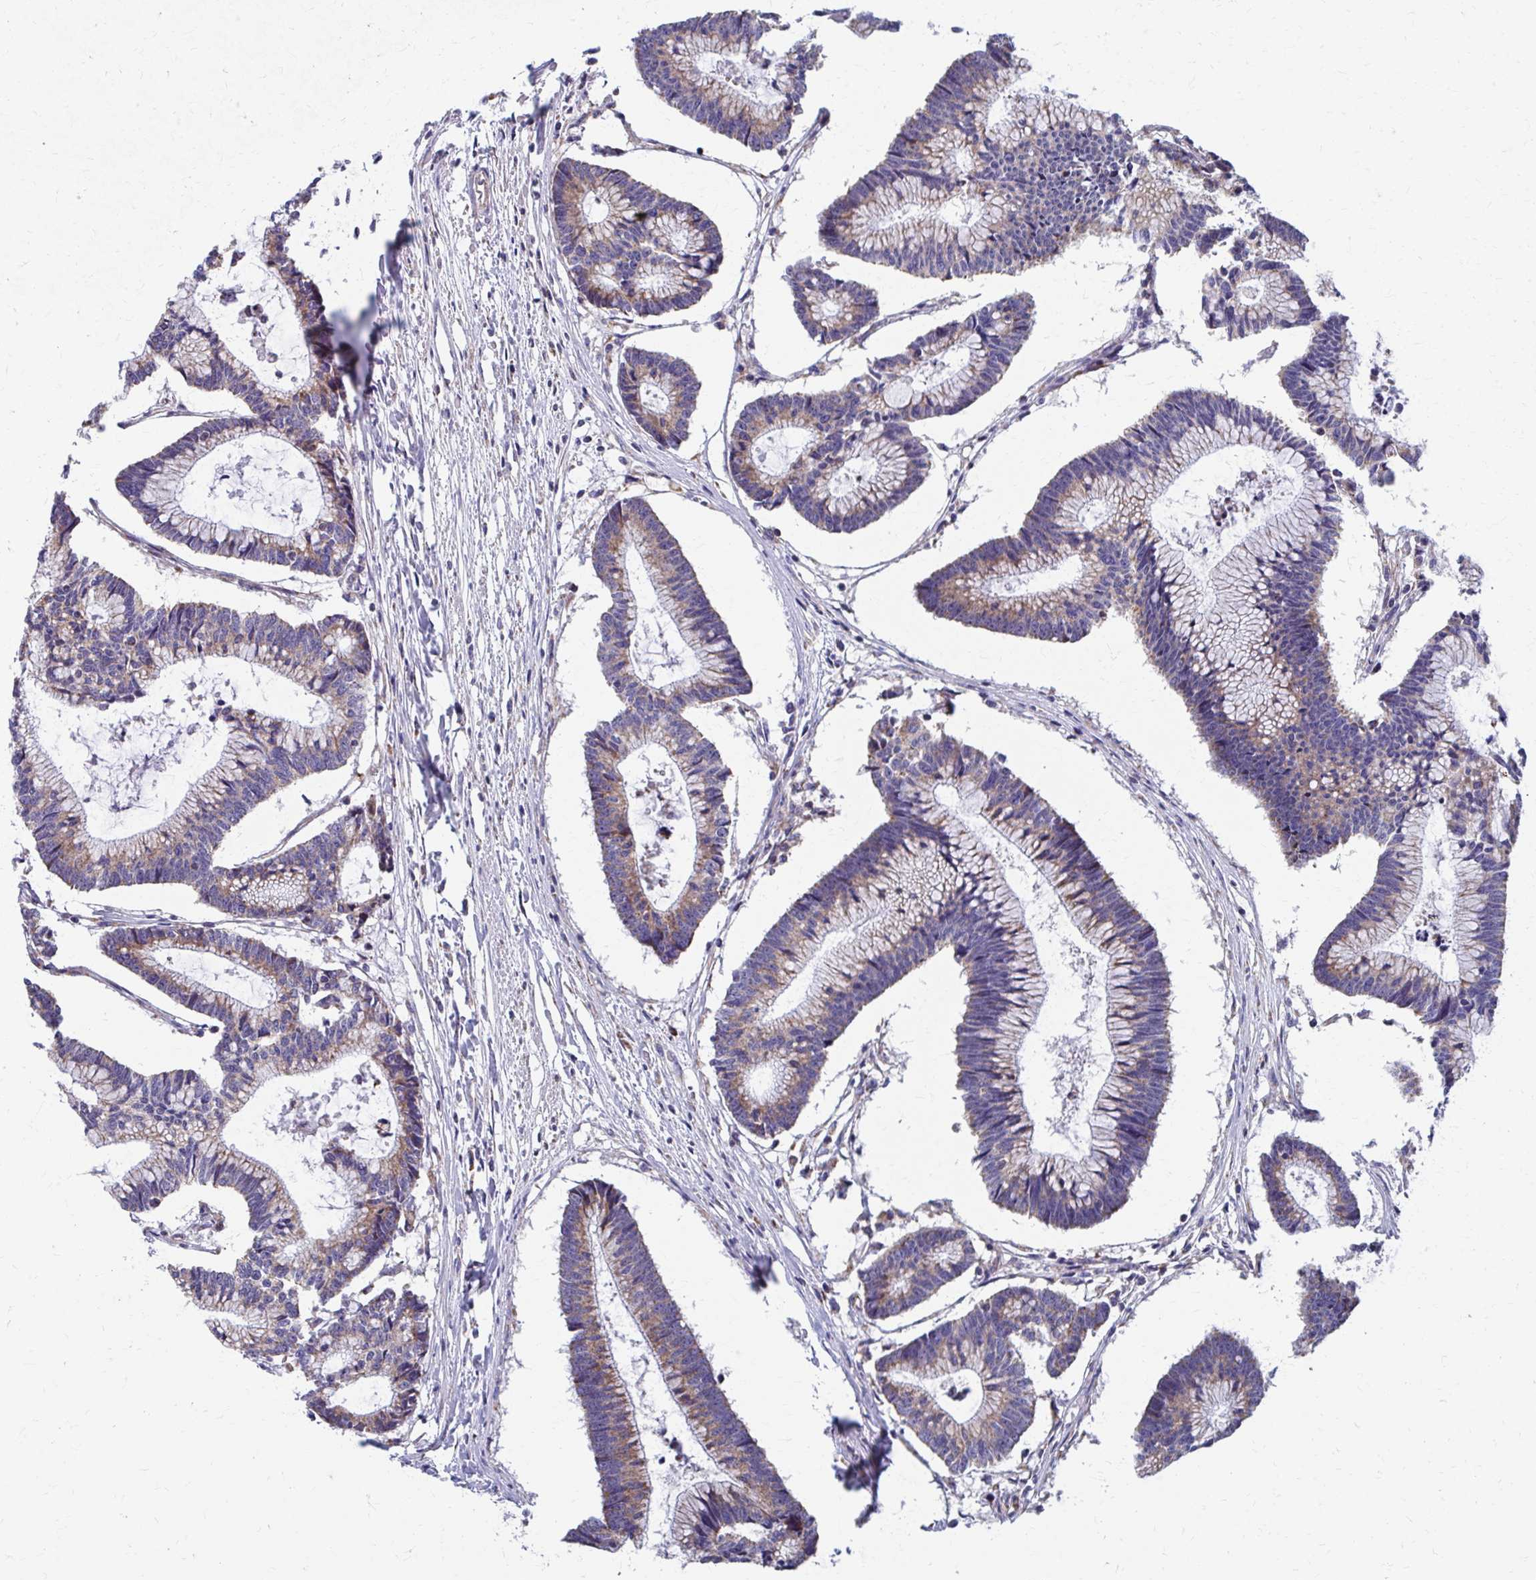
{"staining": {"intensity": "moderate", "quantity": "25%-75%", "location": "cytoplasmic/membranous"}, "tissue": "colorectal cancer", "cell_type": "Tumor cells", "image_type": "cancer", "snomed": [{"axis": "morphology", "description": "Adenocarcinoma, NOS"}, {"axis": "topography", "description": "Colon"}], "caption": "The photomicrograph shows staining of colorectal cancer (adenocarcinoma), revealing moderate cytoplasmic/membranous protein expression (brown color) within tumor cells. The protein is shown in brown color, while the nuclei are stained blue.", "gene": "RCC1L", "patient": {"sex": "female", "age": 78}}